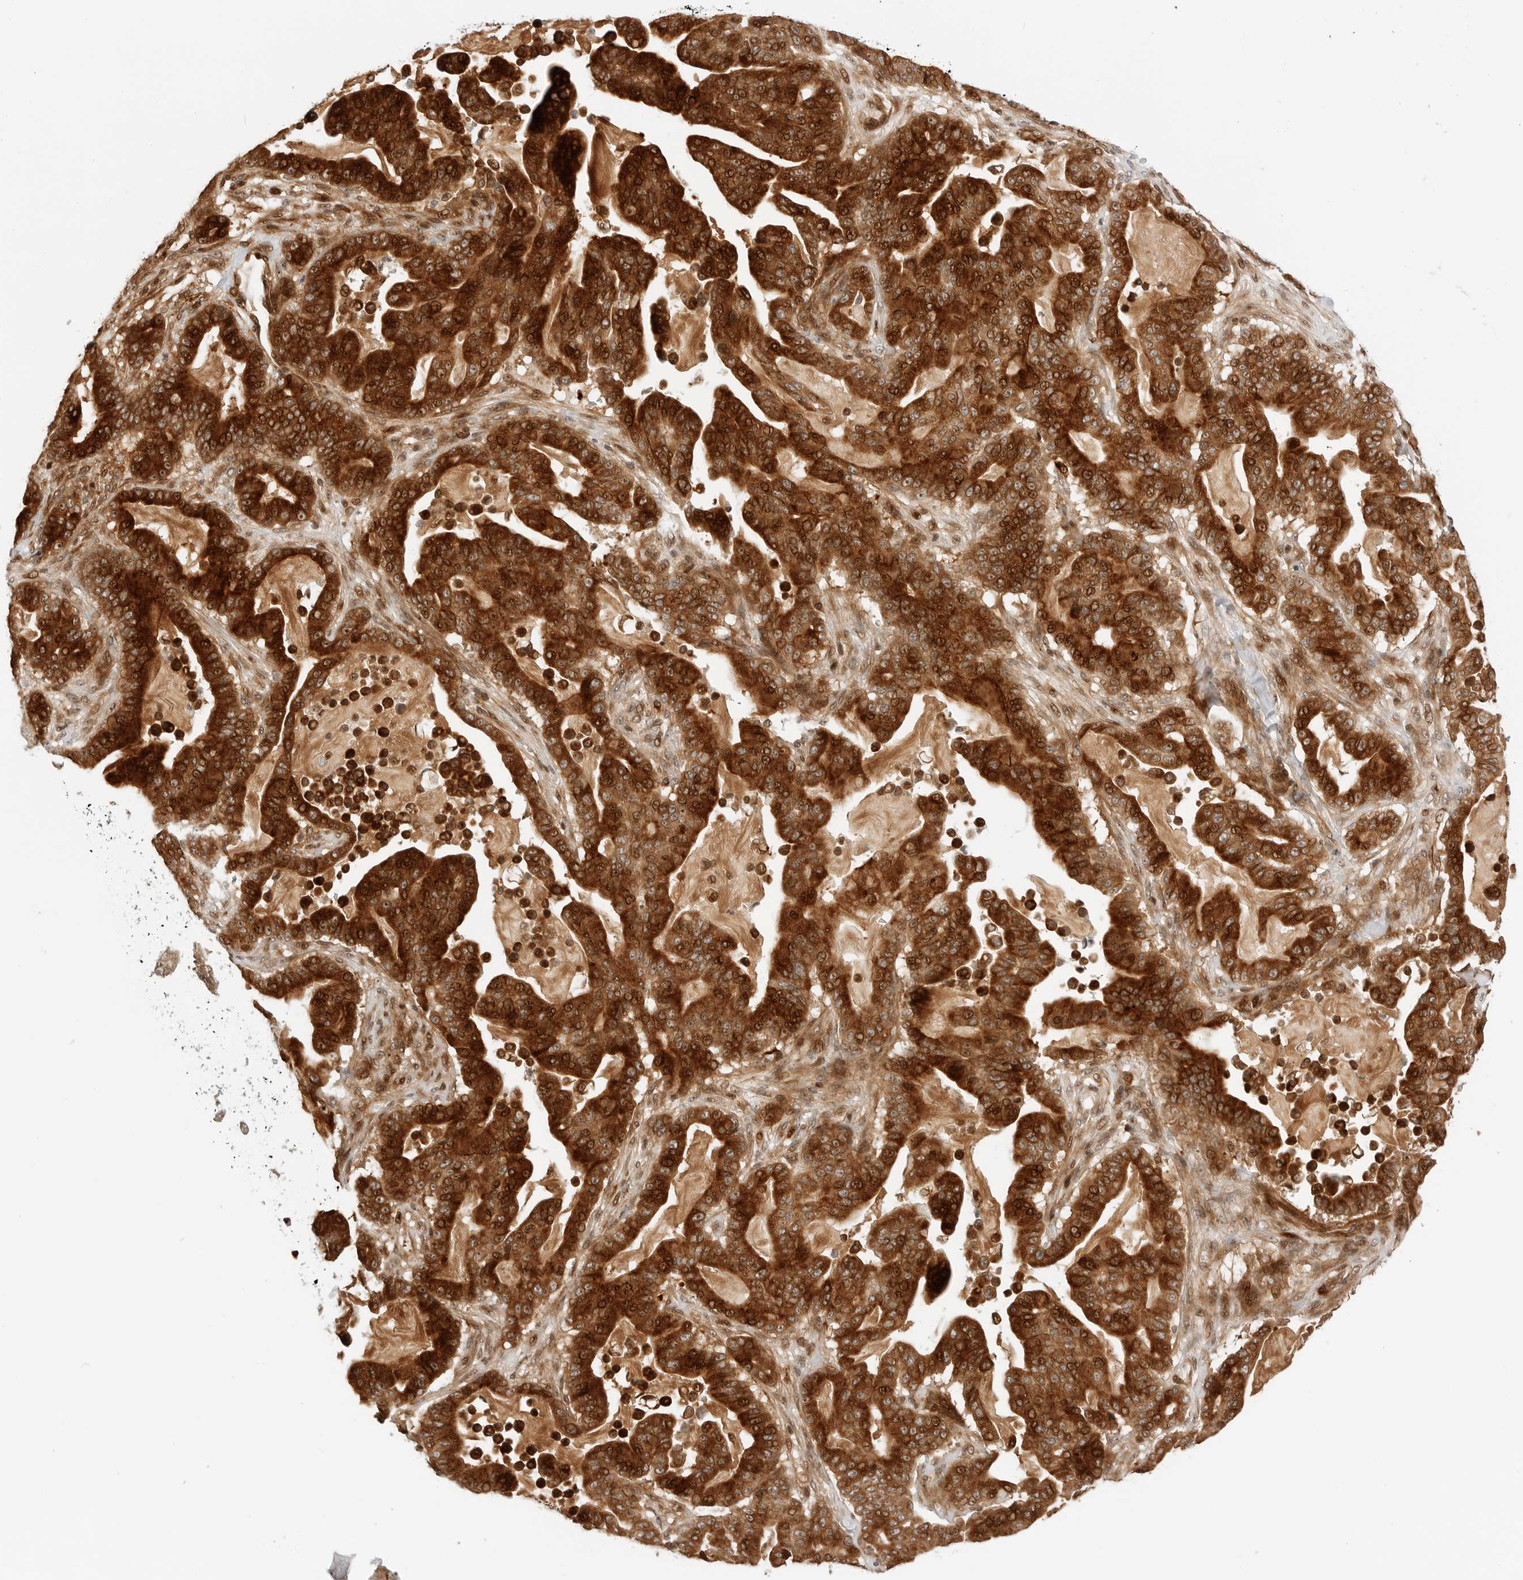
{"staining": {"intensity": "strong", "quantity": ">75%", "location": "cytoplasmic/membranous,nuclear"}, "tissue": "pancreatic cancer", "cell_type": "Tumor cells", "image_type": "cancer", "snomed": [{"axis": "morphology", "description": "Adenocarcinoma, NOS"}, {"axis": "topography", "description": "Pancreas"}], "caption": "Immunohistochemical staining of pancreatic cancer (adenocarcinoma) exhibits high levels of strong cytoplasmic/membranous and nuclear positivity in approximately >75% of tumor cells. (brown staining indicates protein expression, while blue staining denotes nuclei).", "gene": "GEM", "patient": {"sex": "male", "age": 63}}